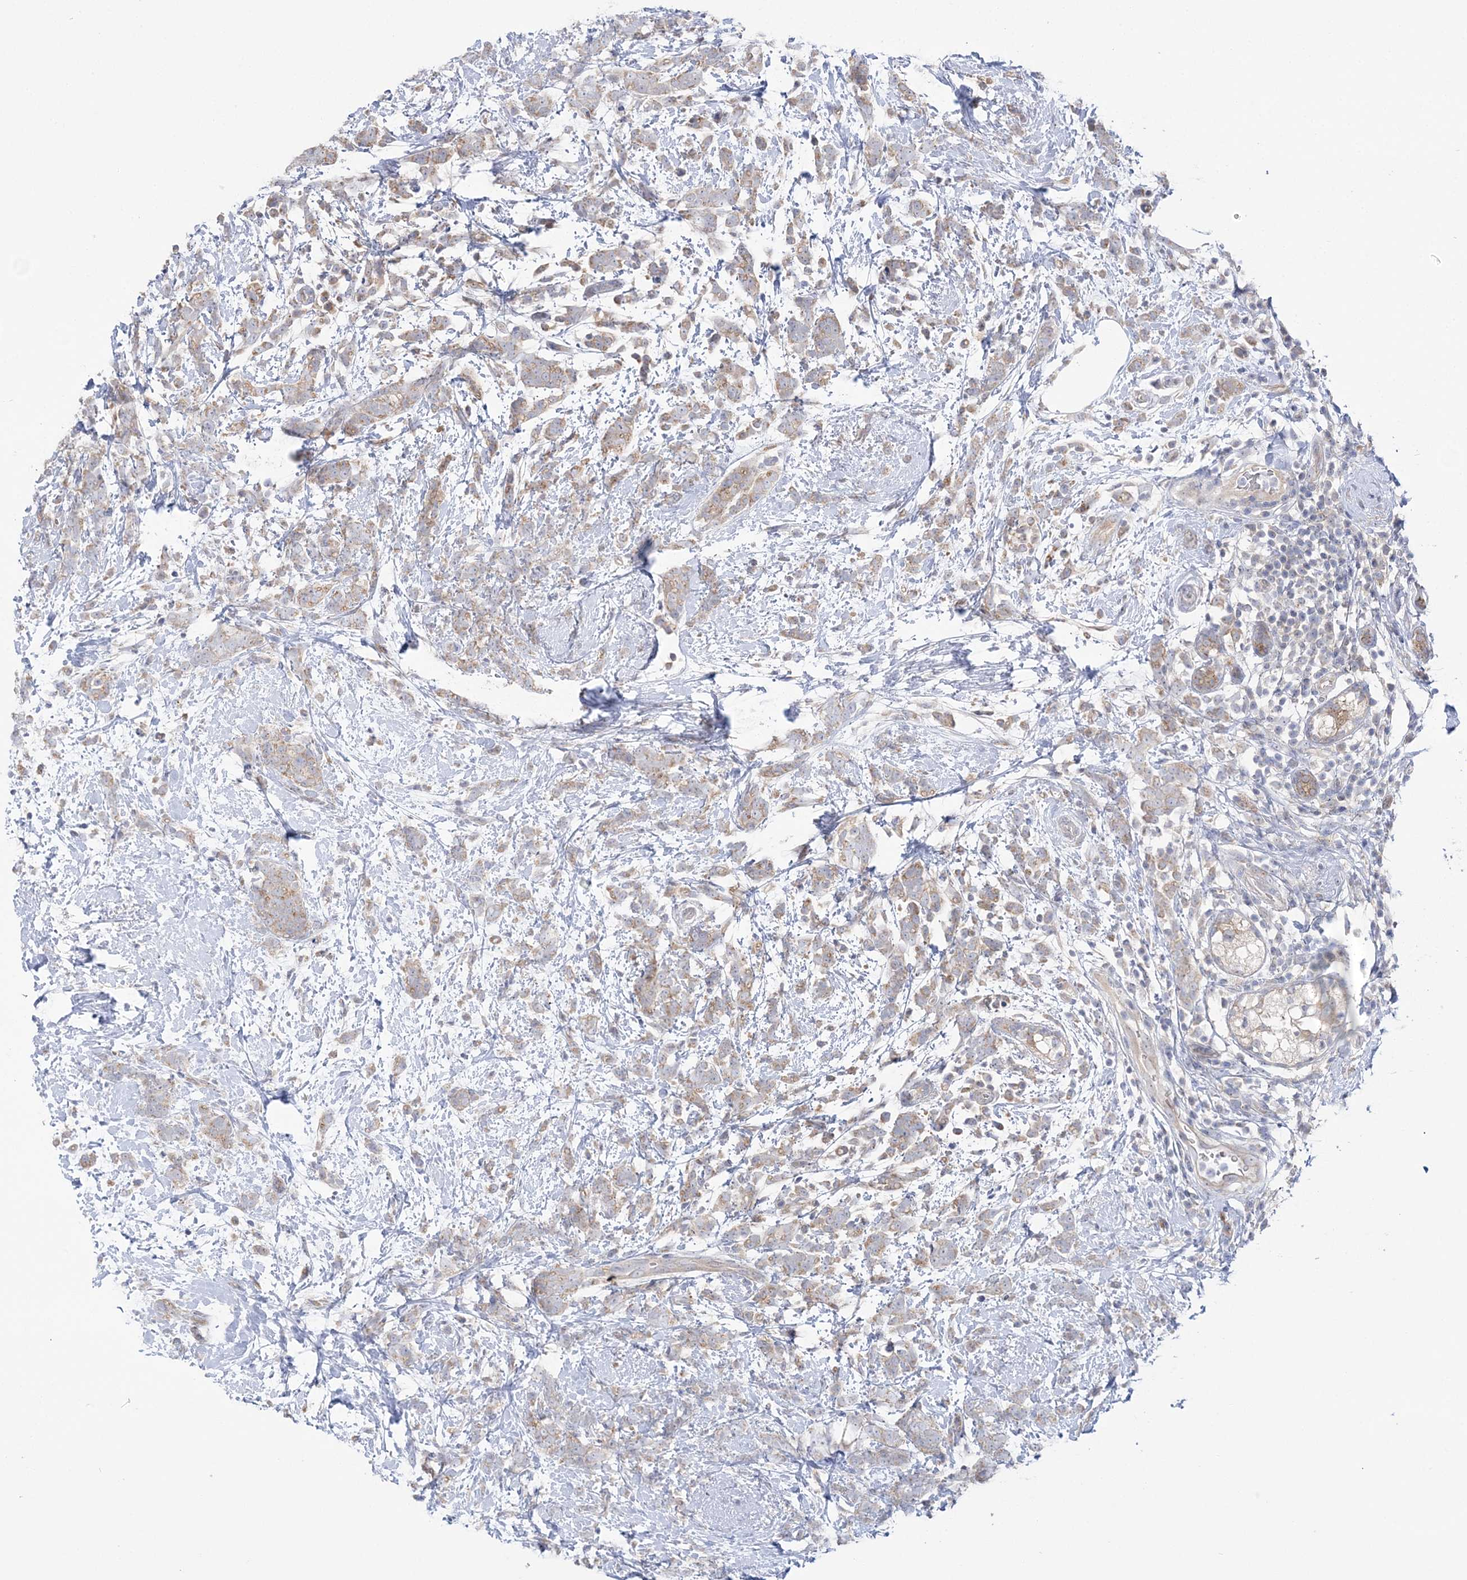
{"staining": {"intensity": "weak", "quantity": ">75%", "location": "cytoplasmic/membranous"}, "tissue": "breast cancer", "cell_type": "Tumor cells", "image_type": "cancer", "snomed": [{"axis": "morphology", "description": "Lobular carcinoma"}, {"axis": "topography", "description": "Breast"}], "caption": "A high-resolution micrograph shows IHC staining of breast cancer (lobular carcinoma), which demonstrates weak cytoplasmic/membranous staining in about >75% of tumor cells.", "gene": "MMADHC", "patient": {"sex": "female", "age": 58}}